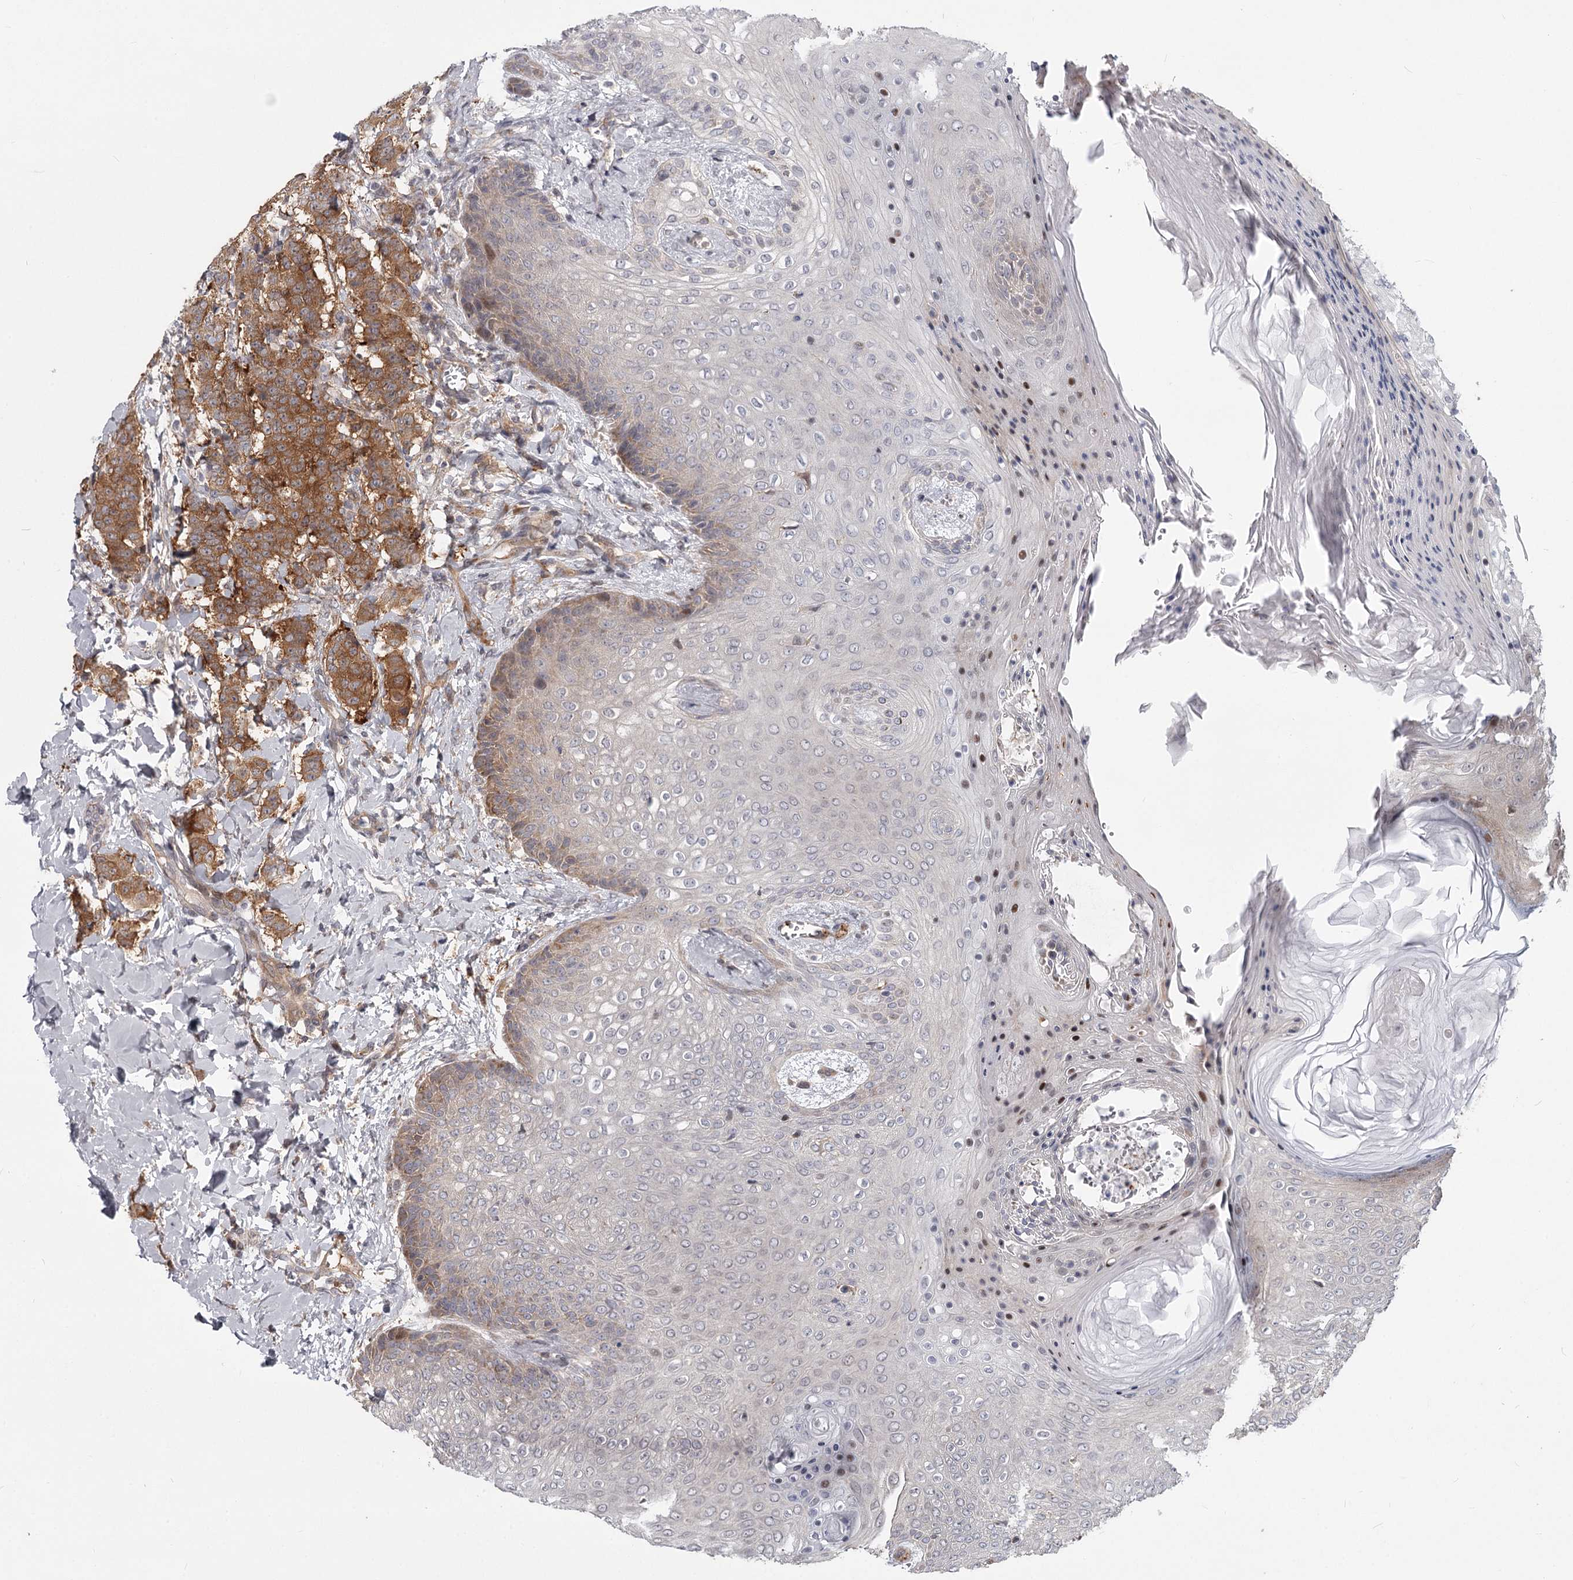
{"staining": {"intensity": "moderate", "quantity": ">75%", "location": "cytoplasmic/membranous"}, "tissue": "breast cancer", "cell_type": "Tumor cells", "image_type": "cancer", "snomed": [{"axis": "morphology", "description": "Duct carcinoma"}, {"axis": "topography", "description": "Breast"}], "caption": "The photomicrograph shows staining of breast invasive ductal carcinoma, revealing moderate cytoplasmic/membranous protein staining (brown color) within tumor cells.", "gene": "CCNG2", "patient": {"sex": "female", "age": 40}}